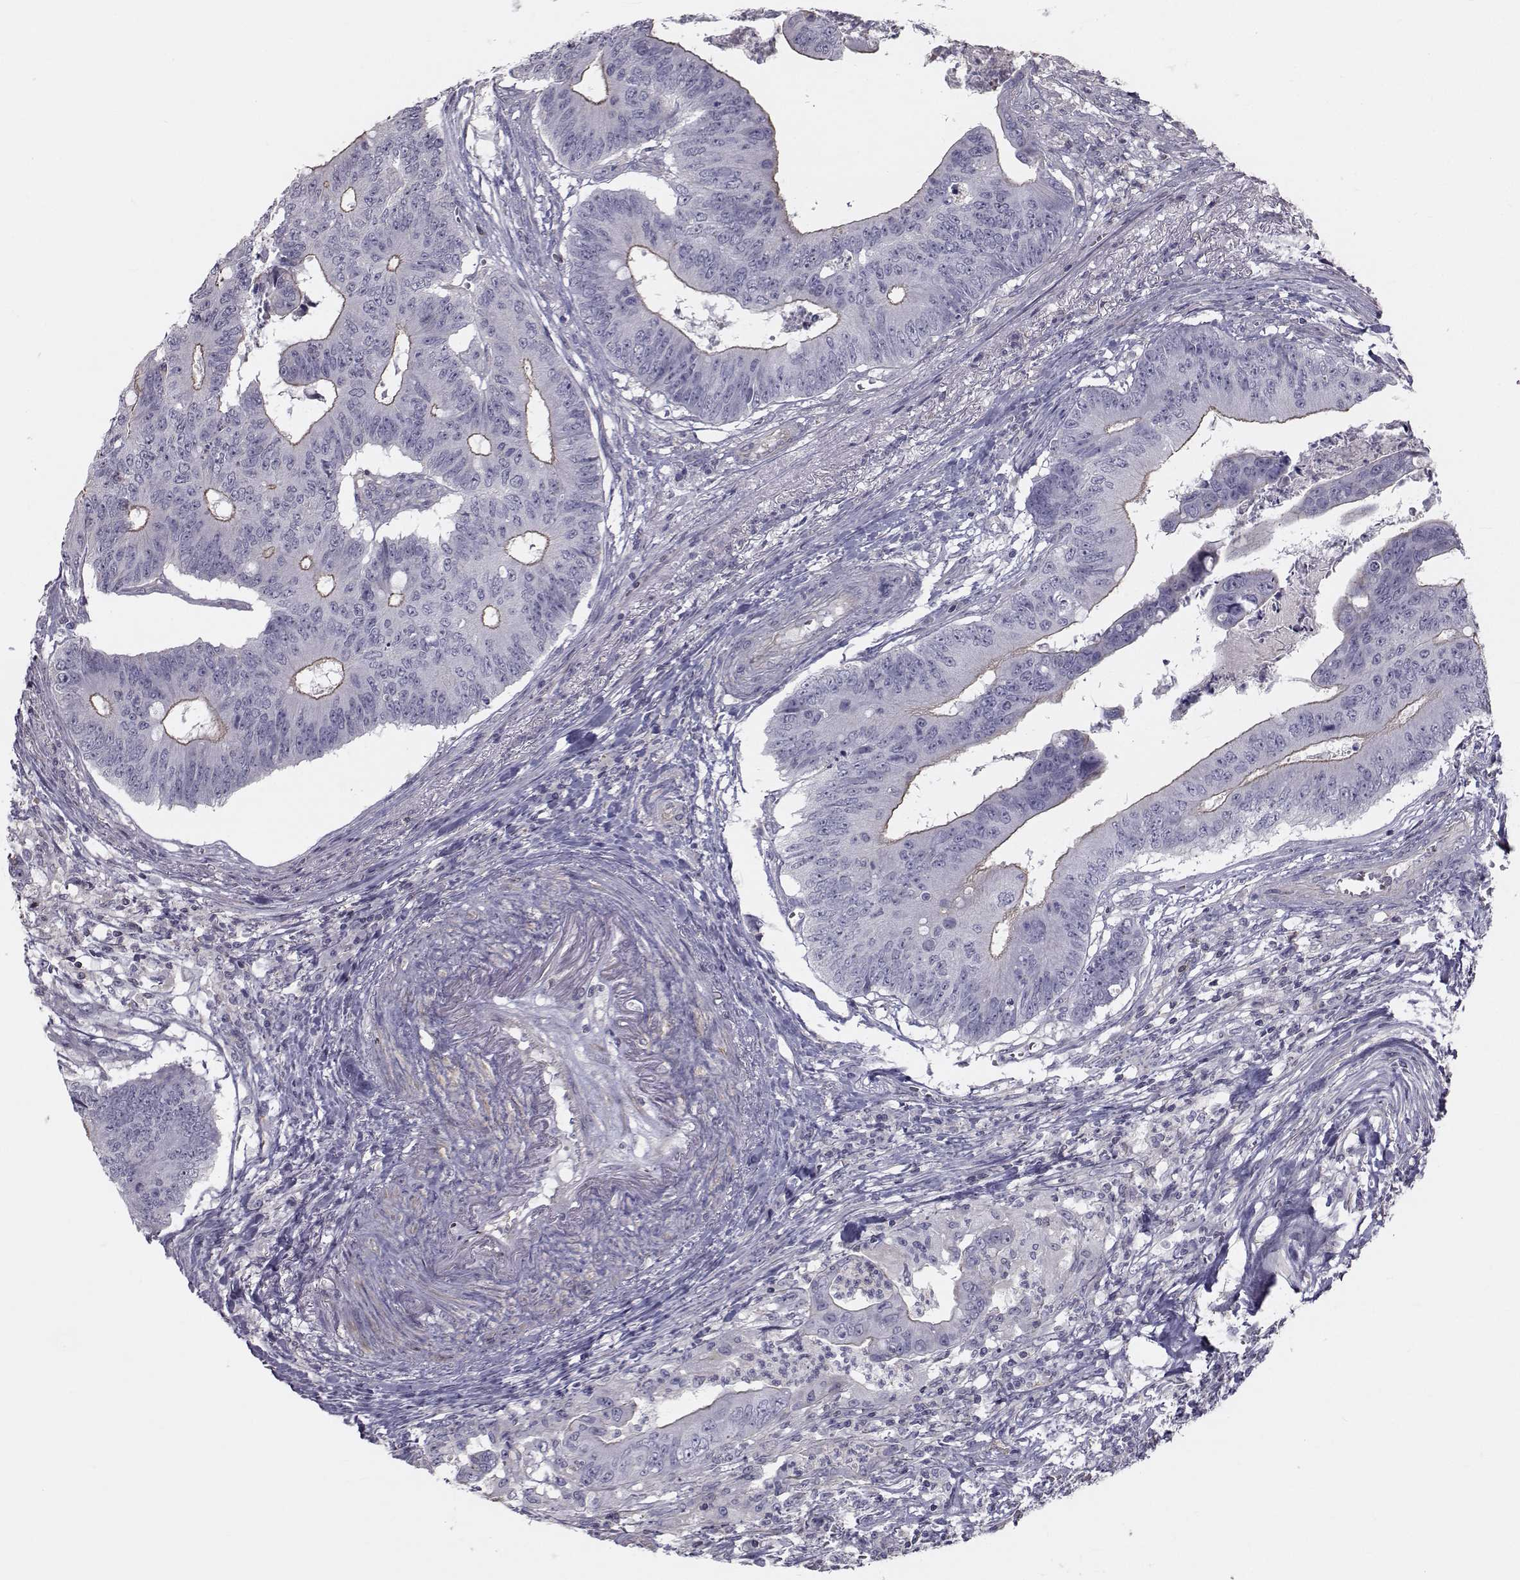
{"staining": {"intensity": "negative", "quantity": "none", "location": "none"}, "tissue": "colorectal cancer", "cell_type": "Tumor cells", "image_type": "cancer", "snomed": [{"axis": "morphology", "description": "Adenocarcinoma, NOS"}, {"axis": "topography", "description": "Colon"}], "caption": "Immunohistochemistry (IHC) of human colorectal cancer shows no expression in tumor cells.", "gene": "GARIN3", "patient": {"sex": "male", "age": 84}}